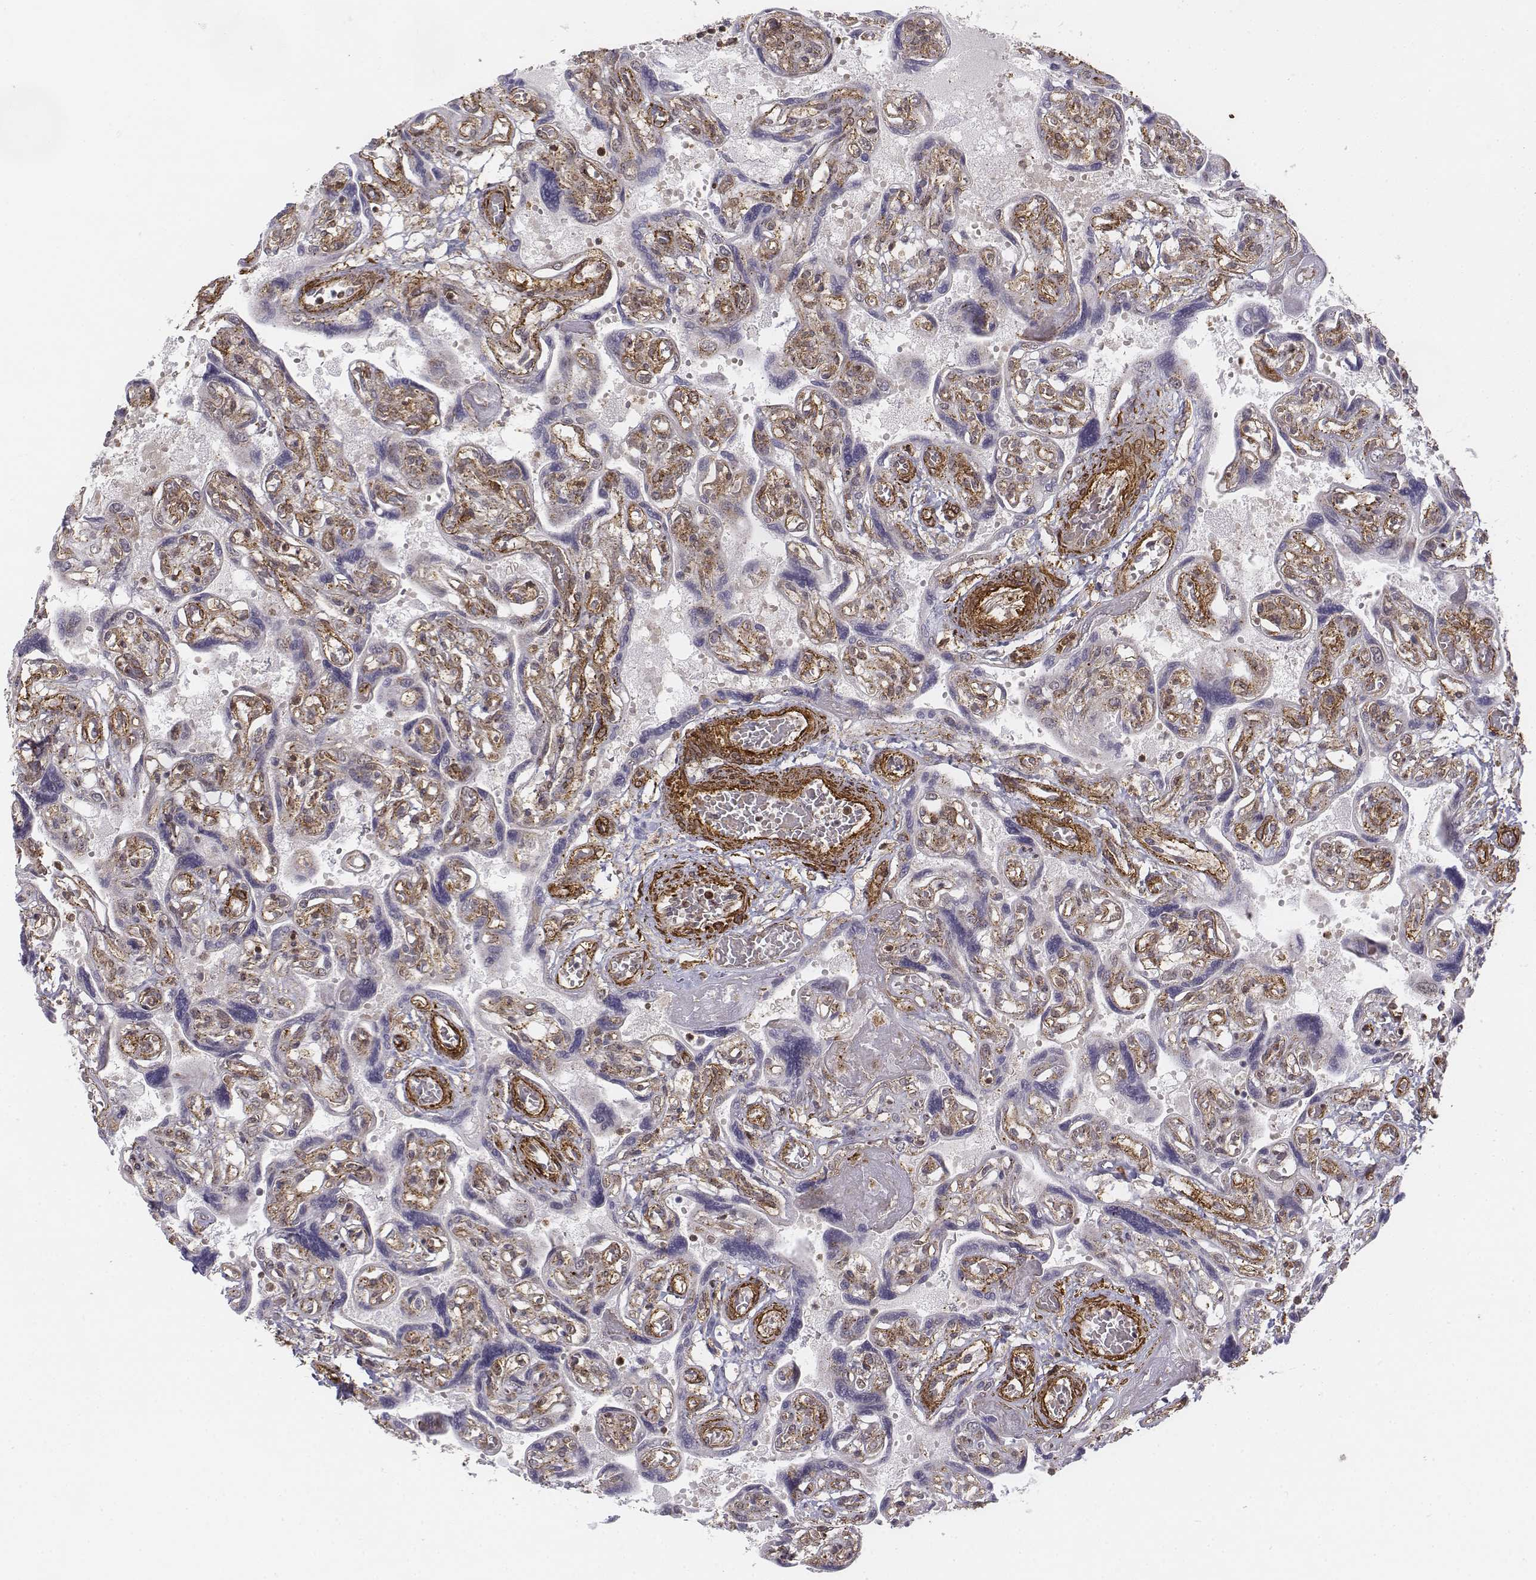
{"staining": {"intensity": "weak", "quantity": "25%-75%", "location": "nuclear"}, "tissue": "placenta", "cell_type": "Decidual cells", "image_type": "normal", "snomed": [{"axis": "morphology", "description": "Normal tissue, NOS"}, {"axis": "topography", "description": "Placenta"}], "caption": "Human placenta stained for a protein (brown) shows weak nuclear positive staining in approximately 25%-75% of decidual cells.", "gene": "ZFYVE19", "patient": {"sex": "female", "age": 32}}